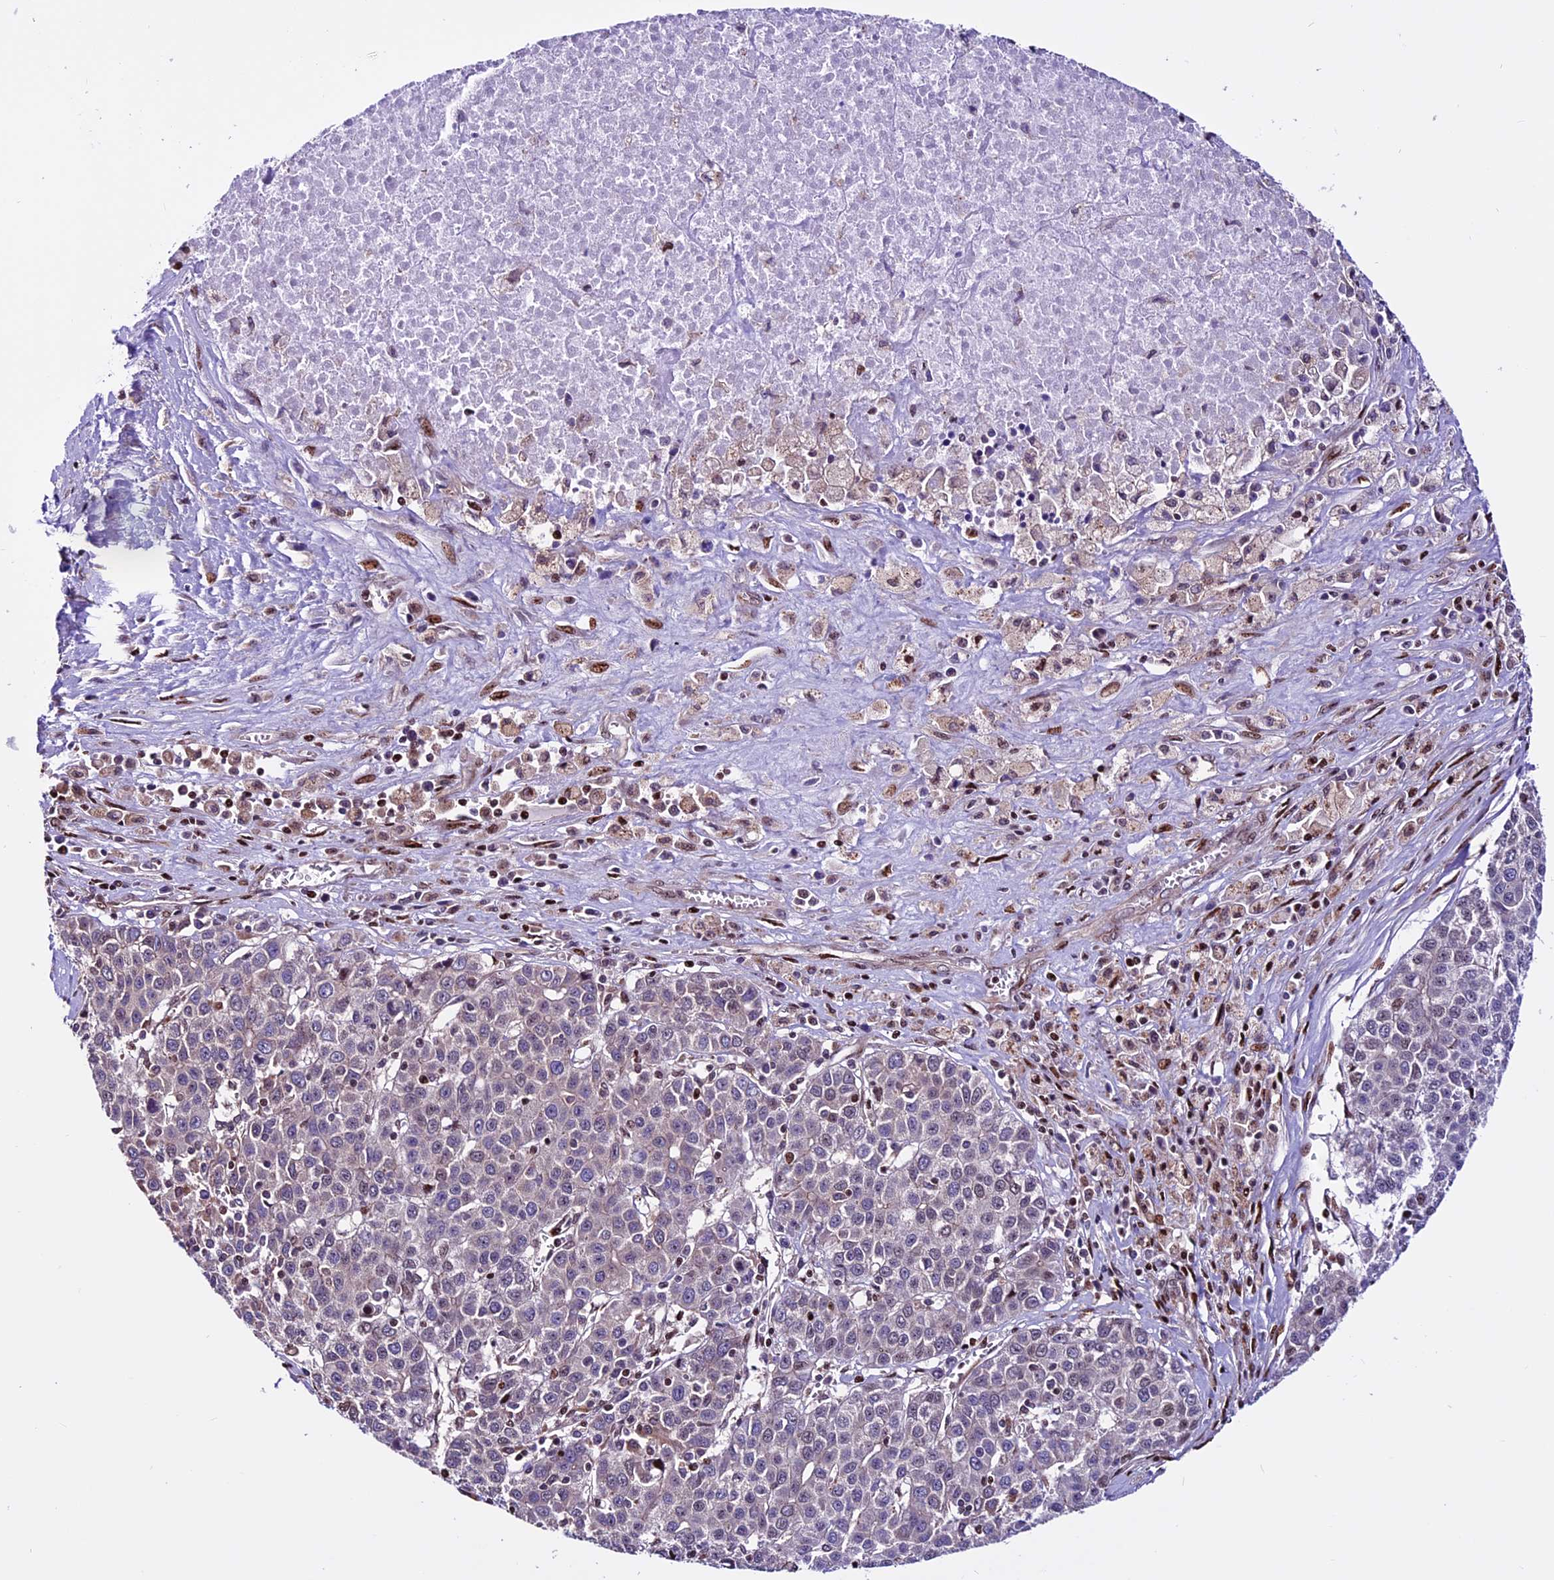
{"staining": {"intensity": "negative", "quantity": "none", "location": "none"}, "tissue": "liver cancer", "cell_type": "Tumor cells", "image_type": "cancer", "snomed": [{"axis": "morphology", "description": "Carcinoma, Hepatocellular, NOS"}, {"axis": "topography", "description": "Liver"}], "caption": "Immunohistochemistry (IHC) histopathology image of neoplastic tissue: human liver hepatocellular carcinoma stained with DAB (3,3'-diaminobenzidine) exhibits no significant protein expression in tumor cells.", "gene": "RINL", "patient": {"sex": "female", "age": 53}}